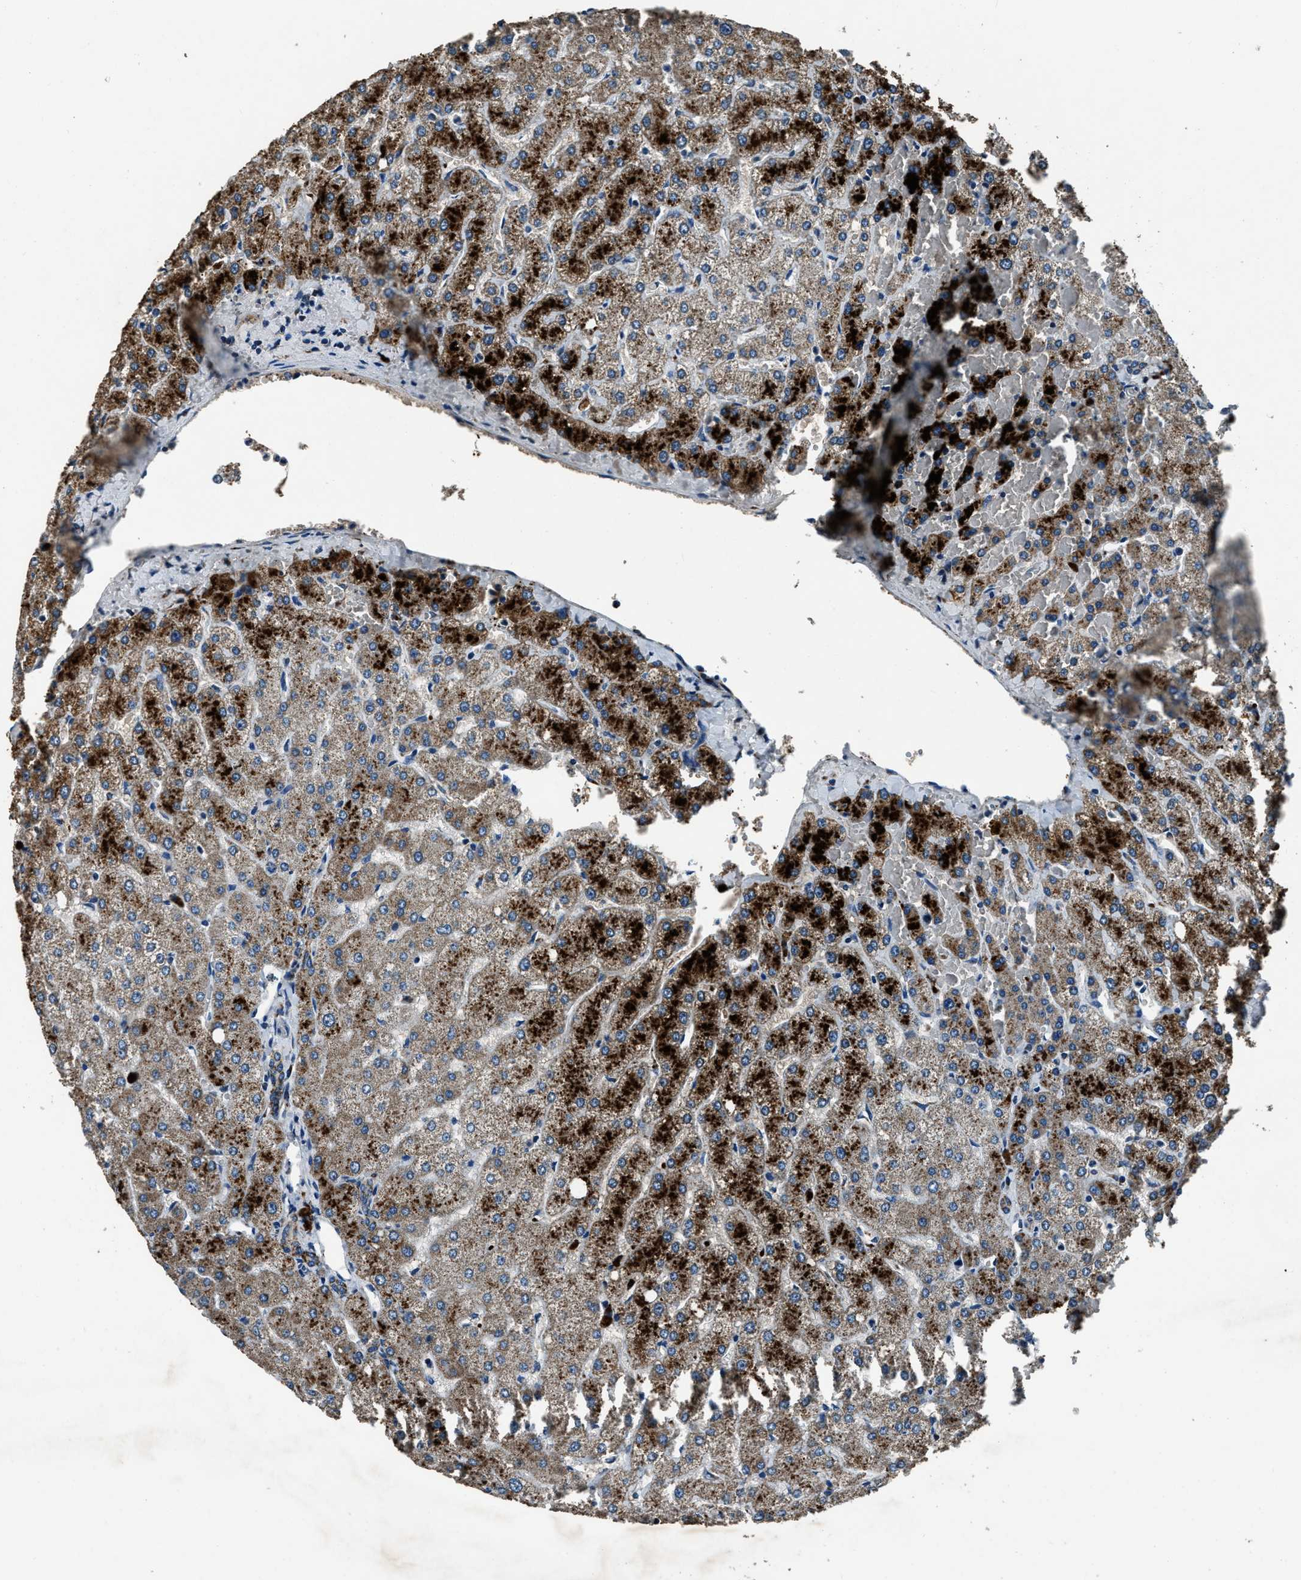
{"staining": {"intensity": "moderate", "quantity": "25%-75%", "location": "cytoplasmic/membranous"}, "tissue": "liver", "cell_type": "Cholangiocytes", "image_type": "normal", "snomed": [{"axis": "morphology", "description": "Normal tissue, NOS"}, {"axis": "topography", "description": "Liver"}], "caption": "The micrograph shows staining of normal liver, revealing moderate cytoplasmic/membranous protein positivity (brown color) within cholangiocytes. The staining is performed using DAB (3,3'-diaminobenzidine) brown chromogen to label protein expression. The nuclei are counter-stained blue using hematoxylin.", "gene": "OGDH", "patient": {"sex": "female", "age": 54}}